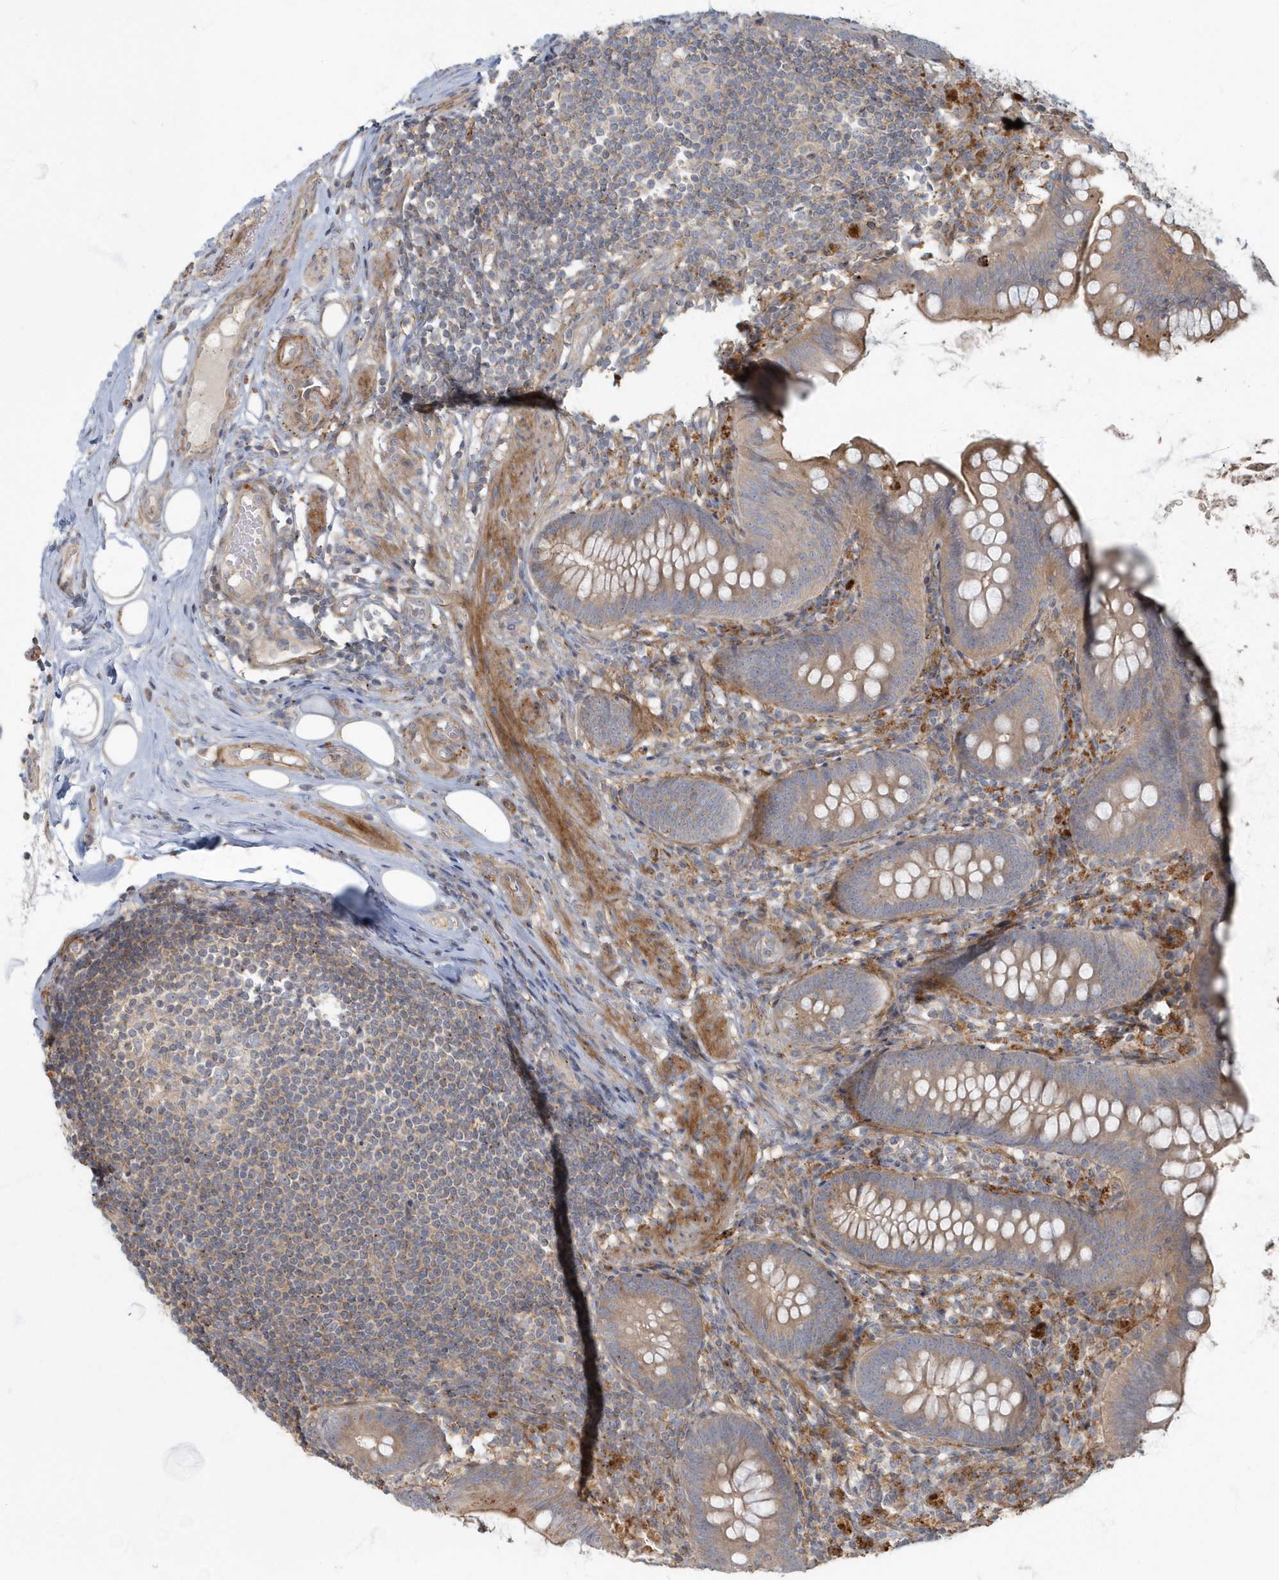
{"staining": {"intensity": "weak", "quantity": ">75%", "location": "cytoplasmic/membranous"}, "tissue": "appendix", "cell_type": "Glandular cells", "image_type": "normal", "snomed": [{"axis": "morphology", "description": "Normal tissue, NOS"}, {"axis": "topography", "description": "Appendix"}], "caption": "Immunohistochemistry (IHC) (DAB (3,3'-diaminobenzidine)) staining of unremarkable appendix exhibits weak cytoplasmic/membranous protein expression in about >75% of glandular cells. Using DAB (3,3'-diaminobenzidine) (brown) and hematoxylin (blue) stains, captured at high magnification using brightfield microscopy.", "gene": "ARHGEF38", "patient": {"sex": "female", "age": 62}}